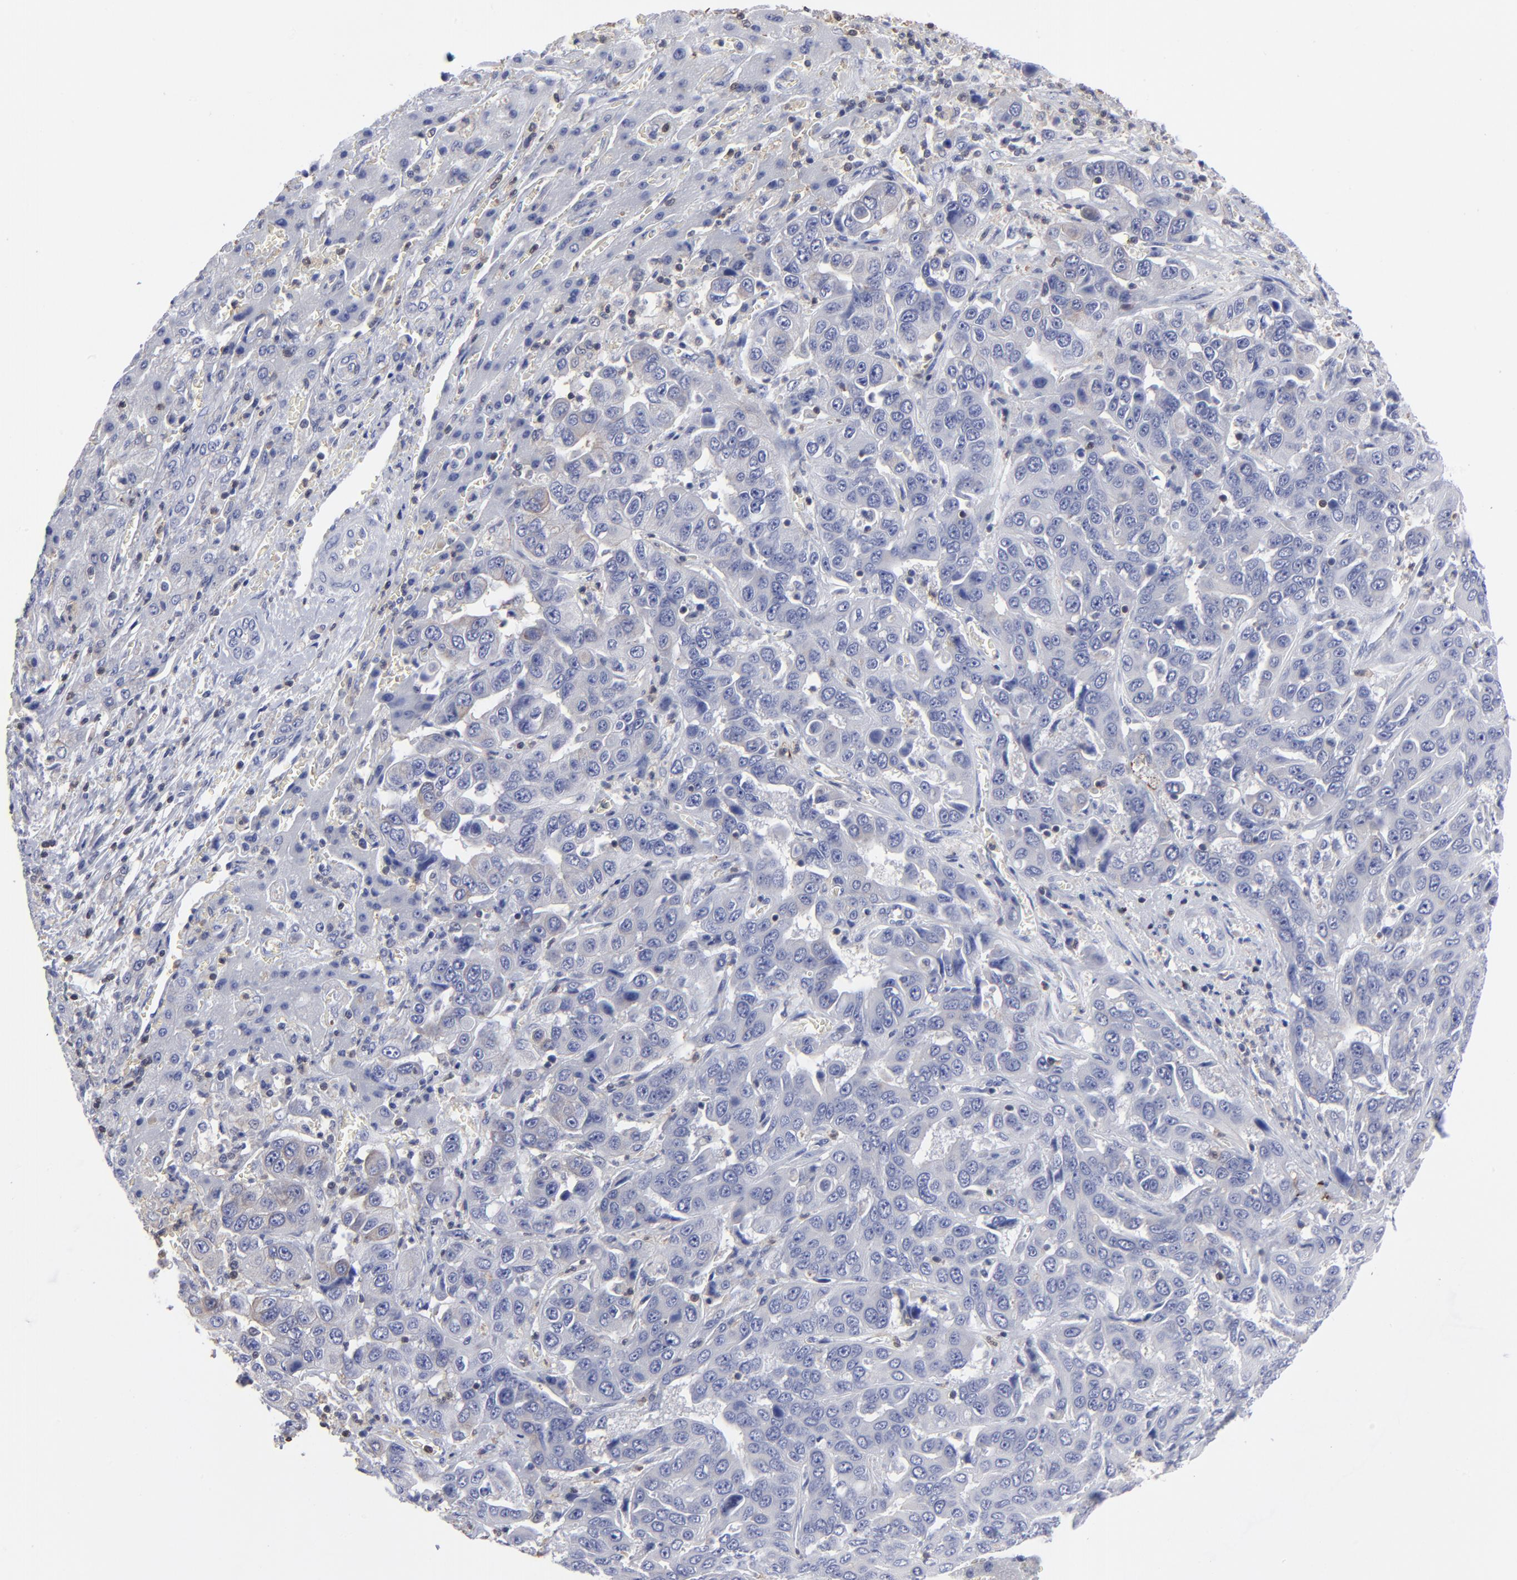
{"staining": {"intensity": "negative", "quantity": "none", "location": "none"}, "tissue": "liver cancer", "cell_type": "Tumor cells", "image_type": "cancer", "snomed": [{"axis": "morphology", "description": "Cholangiocarcinoma"}, {"axis": "topography", "description": "Liver"}], "caption": "DAB (3,3'-diaminobenzidine) immunohistochemical staining of cholangiocarcinoma (liver) displays no significant positivity in tumor cells.", "gene": "TBXT", "patient": {"sex": "female", "age": 52}}